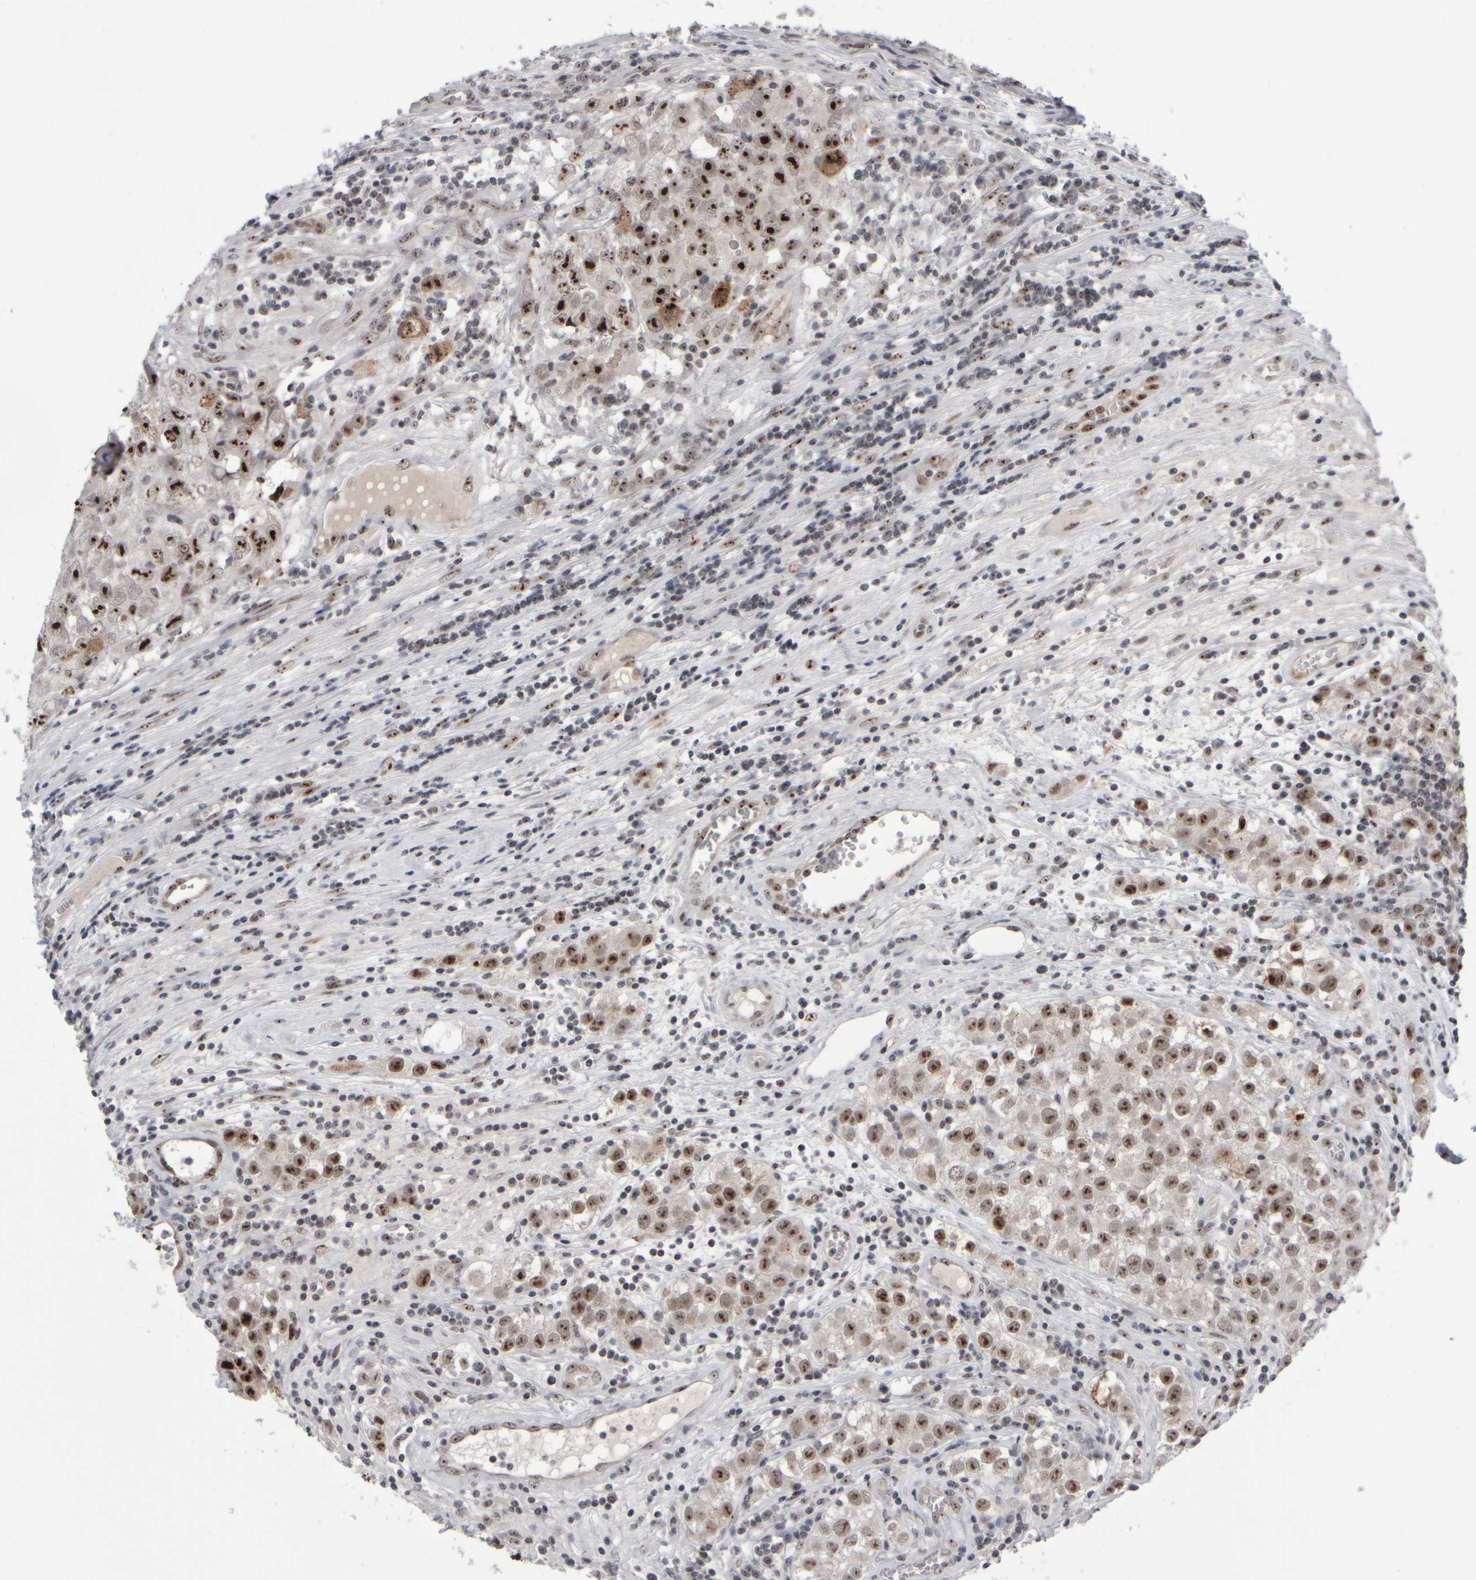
{"staining": {"intensity": "strong", "quantity": ">75%", "location": "nuclear"}, "tissue": "testis cancer", "cell_type": "Tumor cells", "image_type": "cancer", "snomed": [{"axis": "morphology", "description": "Seminoma, NOS"}, {"axis": "morphology", "description": "Carcinoma, Embryonal, NOS"}, {"axis": "topography", "description": "Testis"}], "caption": "A high amount of strong nuclear staining is seen in about >75% of tumor cells in embryonal carcinoma (testis) tissue.", "gene": "SURF6", "patient": {"sex": "male", "age": 43}}